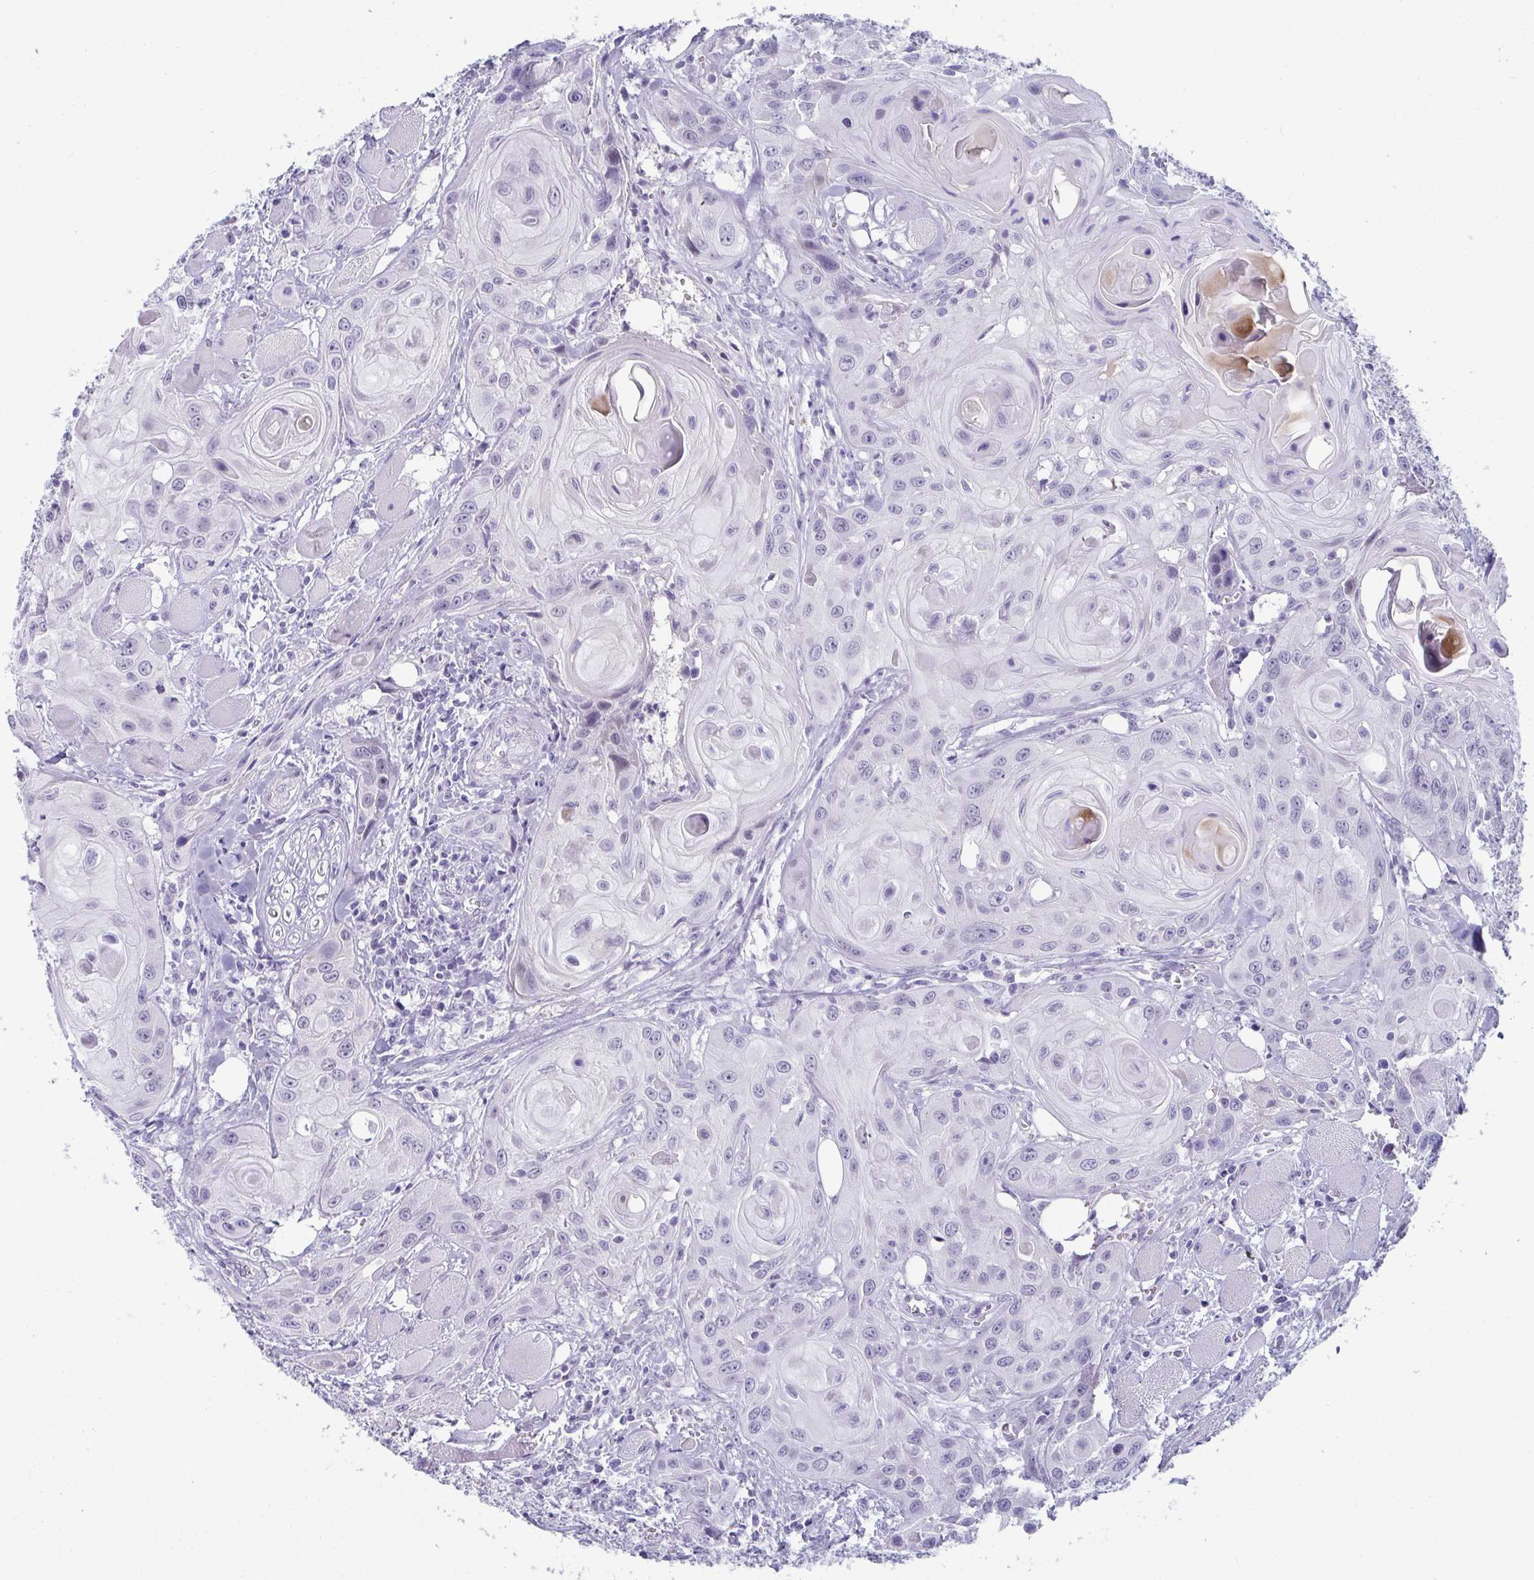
{"staining": {"intensity": "negative", "quantity": "none", "location": "none"}, "tissue": "head and neck cancer", "cell_type": "Tumor cells", "image_type": "cancer", "snomed": [{"axis": "morphology", "description": "Squamous cell carcinoma, NOS"}, {"axis": "topography", "description": "Oral tissue"}, {"axis": "topography", "description": "Head-Neck"}], "caption": "Immunohistochemical staining of human head and neck cancer shows no significant staining in tumor cells.", "gene": "NPY", "patient": {"sex": "male", "age": 58}}